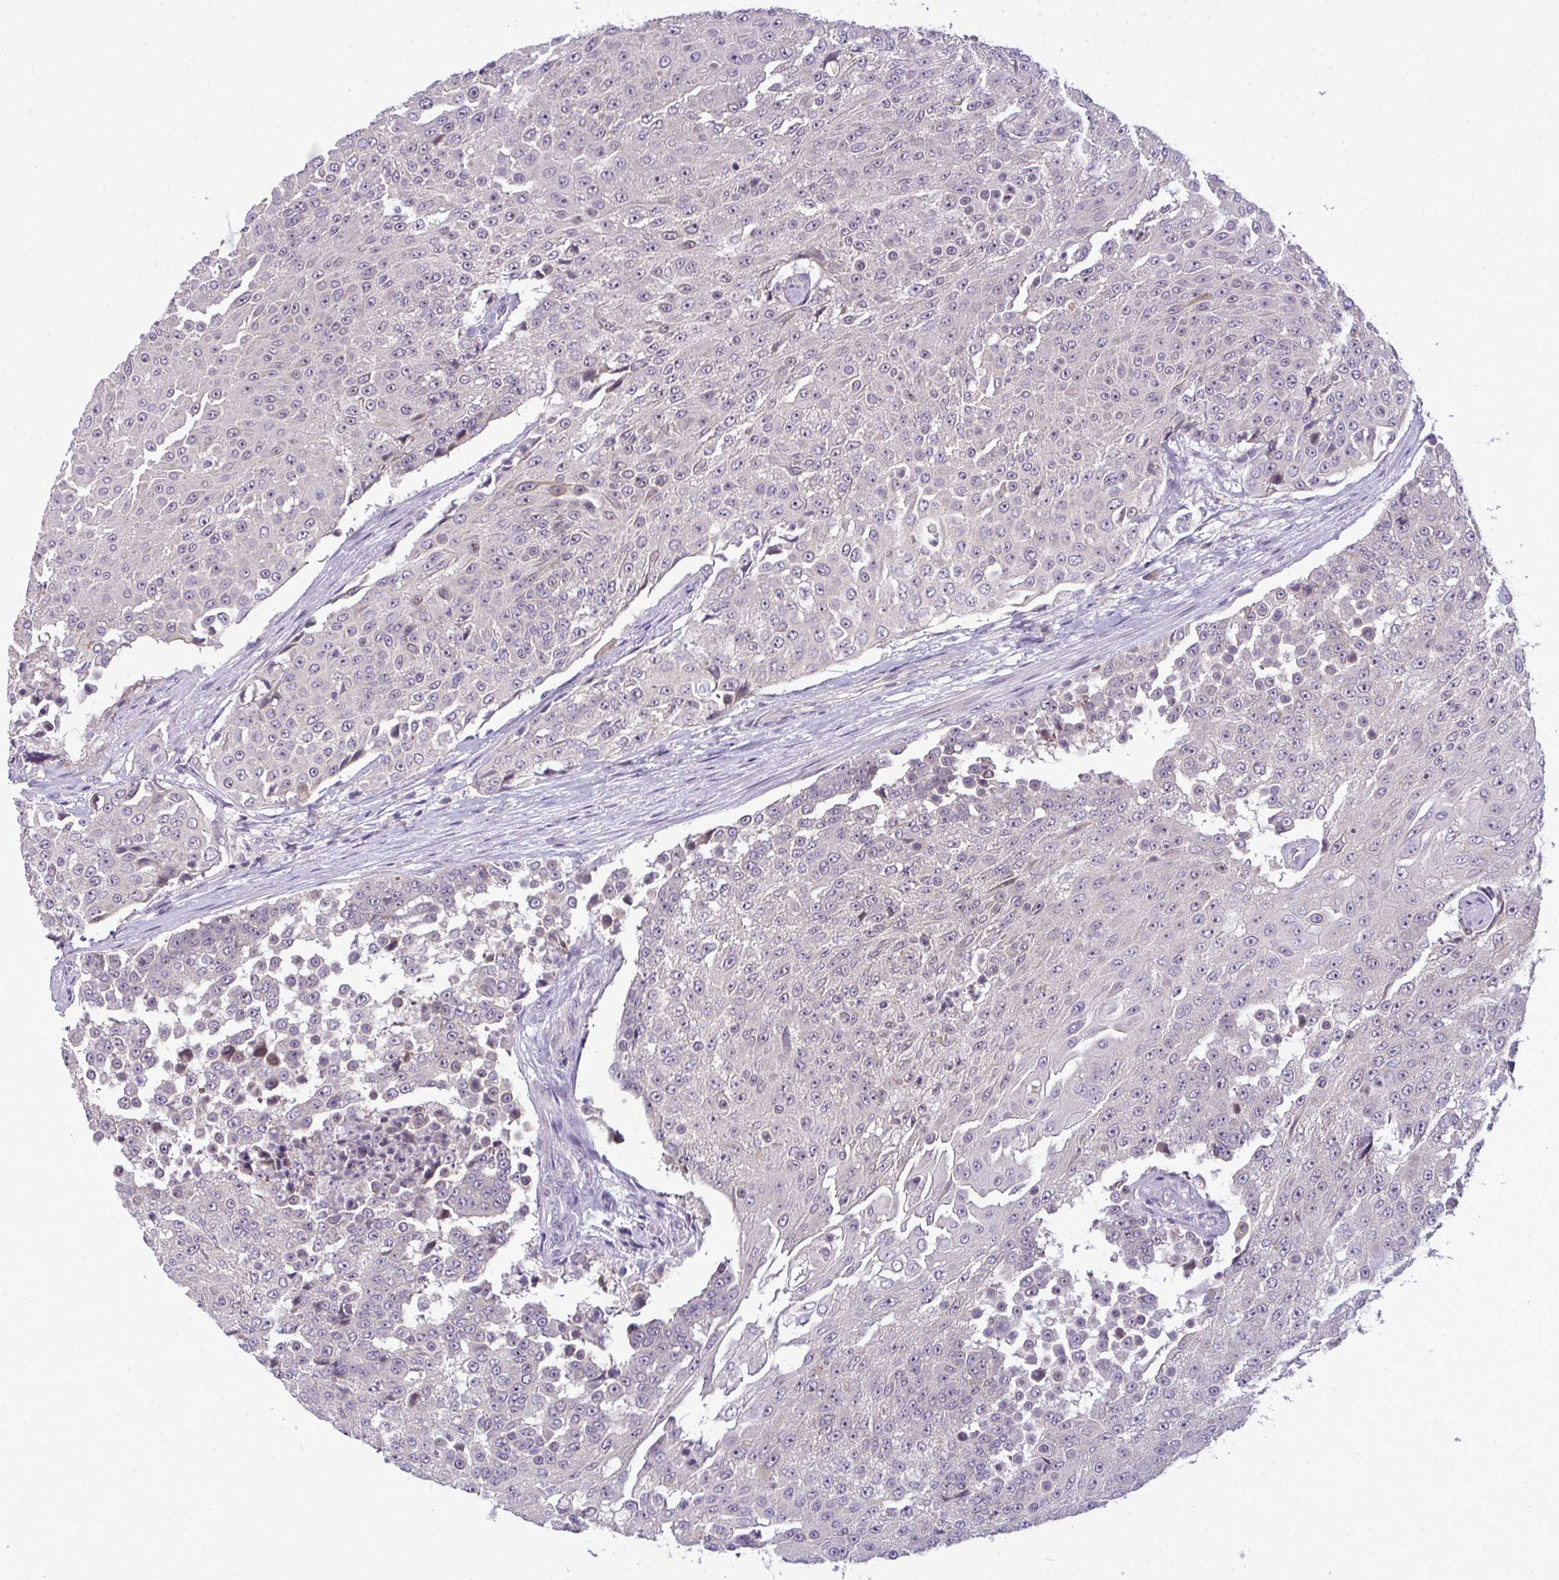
{"staining": {"intensity": "negative", "quantity": "none", "location": "none"}, "tissue": "urothelial cancer", "cell_type": "Tumor cells", "image_type": "cancer", "snomed": [{"axis": "morphology", "description": "Urothelial carcinoma, High grade"}, {"axis": "topography", "description": "Urinary bladder"}], "caption": "Photomicrograph shows no protein staining in tumor cells of urothelial cancer tissue. Nuclei are stained in blue.", "gene": "NT5C1A", "patient": {"sex": "female", "age": 63}}